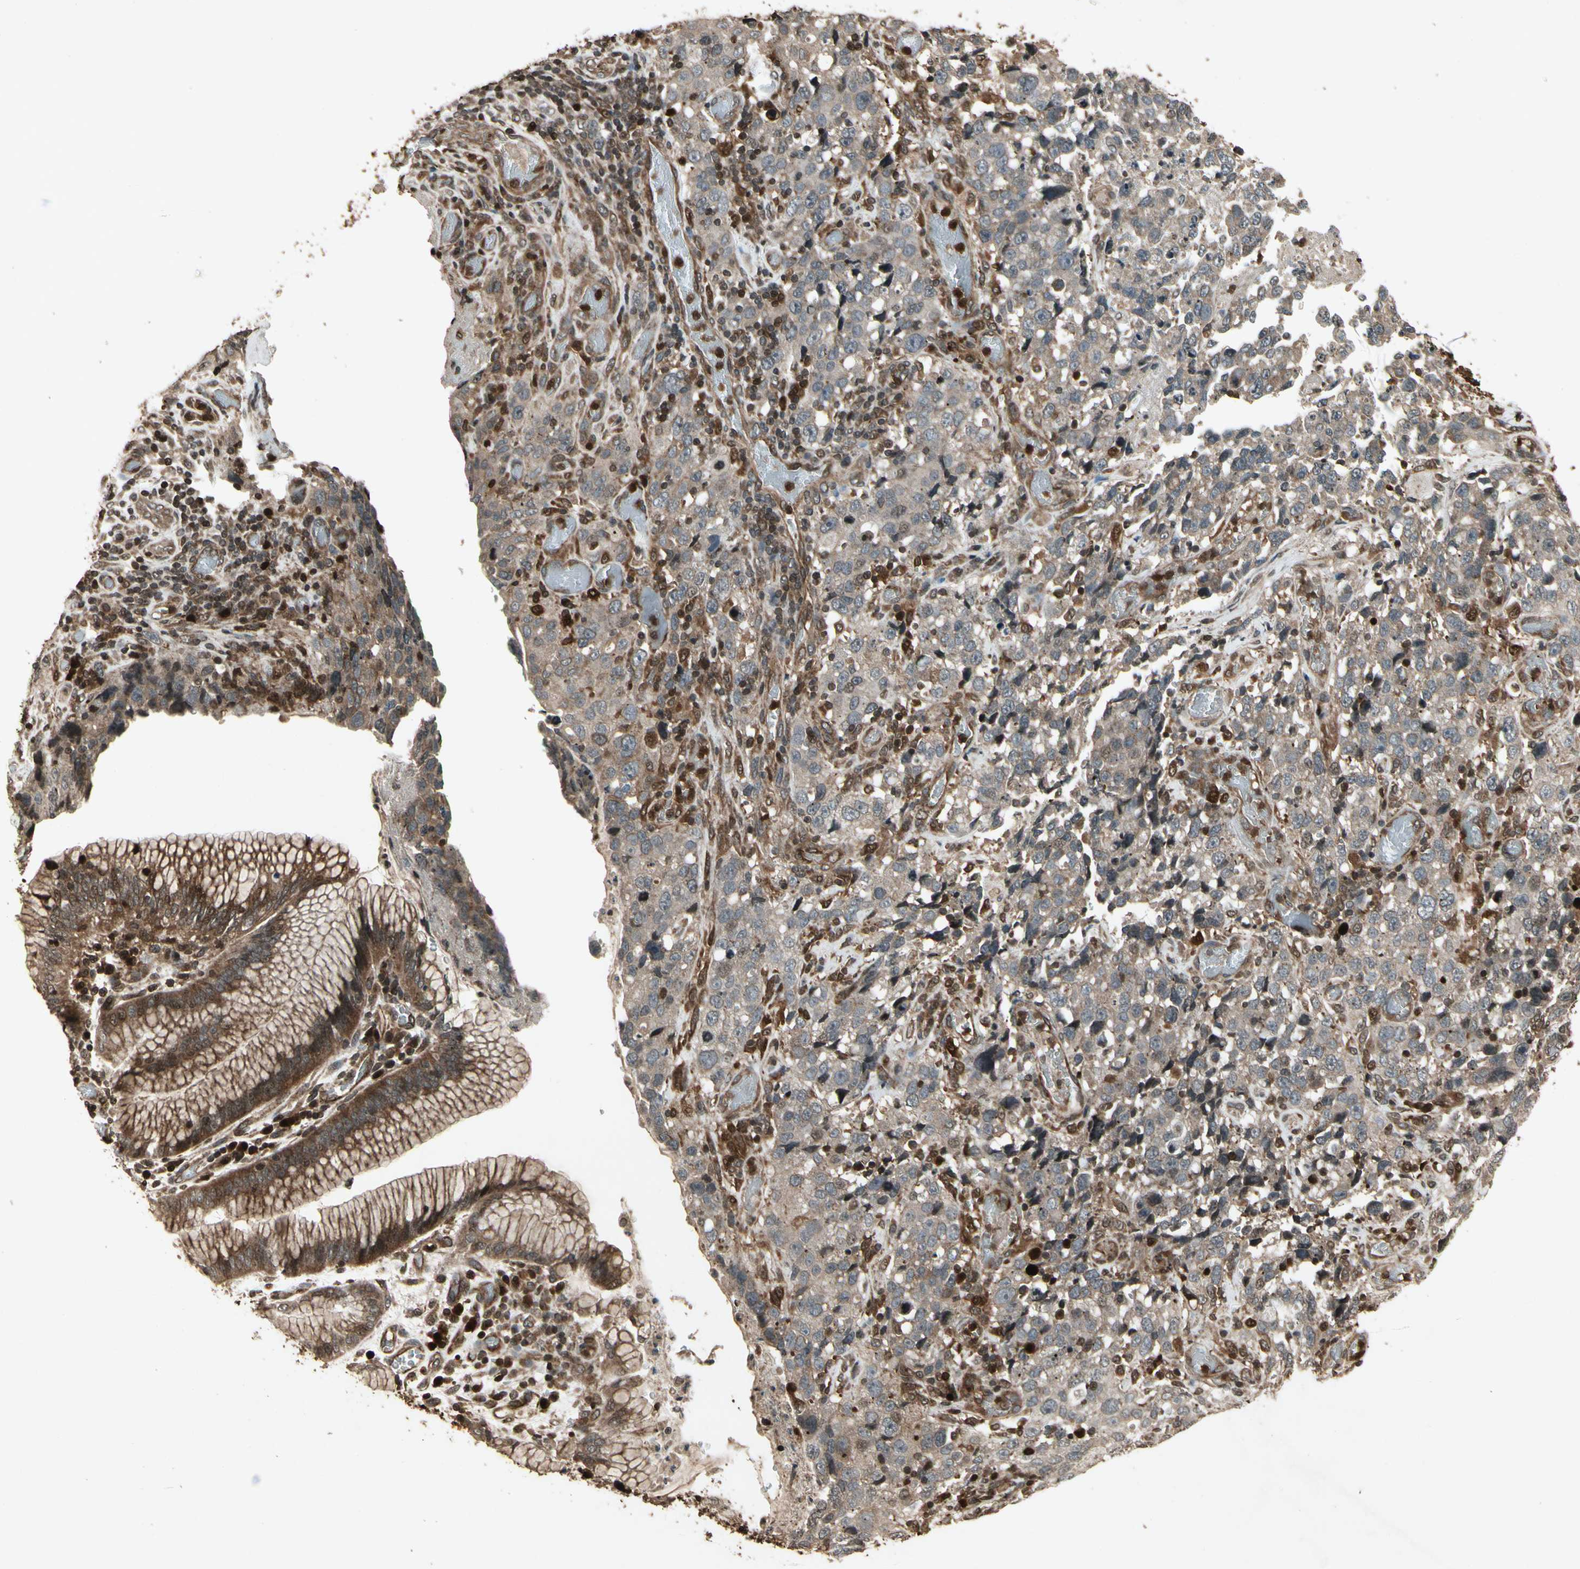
{"staining": {"intensity": "moderate", "quantity": ">75%", "location": "cytoplasmic/membranous"}, "tissue": "stomach cancer", "cell_type": "Tumor cells", "image_type": "cancer", "snomed": [{"axis": "morphology", "description": "Normal tissue, NOS"}, {"axis": "morphology", "description": "Adenocarcinoma, NOS"}, {"axis": "topography", "description": "Stomach"}], "caption": "Immunohistochemistry (IHC) micrograph of human stomach cancer stained for a protein (brown), which displays medium levels of moderate cytoplasmic/membranous expression in about >75% of tumor cells.", "gene": "GLRX", "patient": {"sex": "male", "age": 48}}